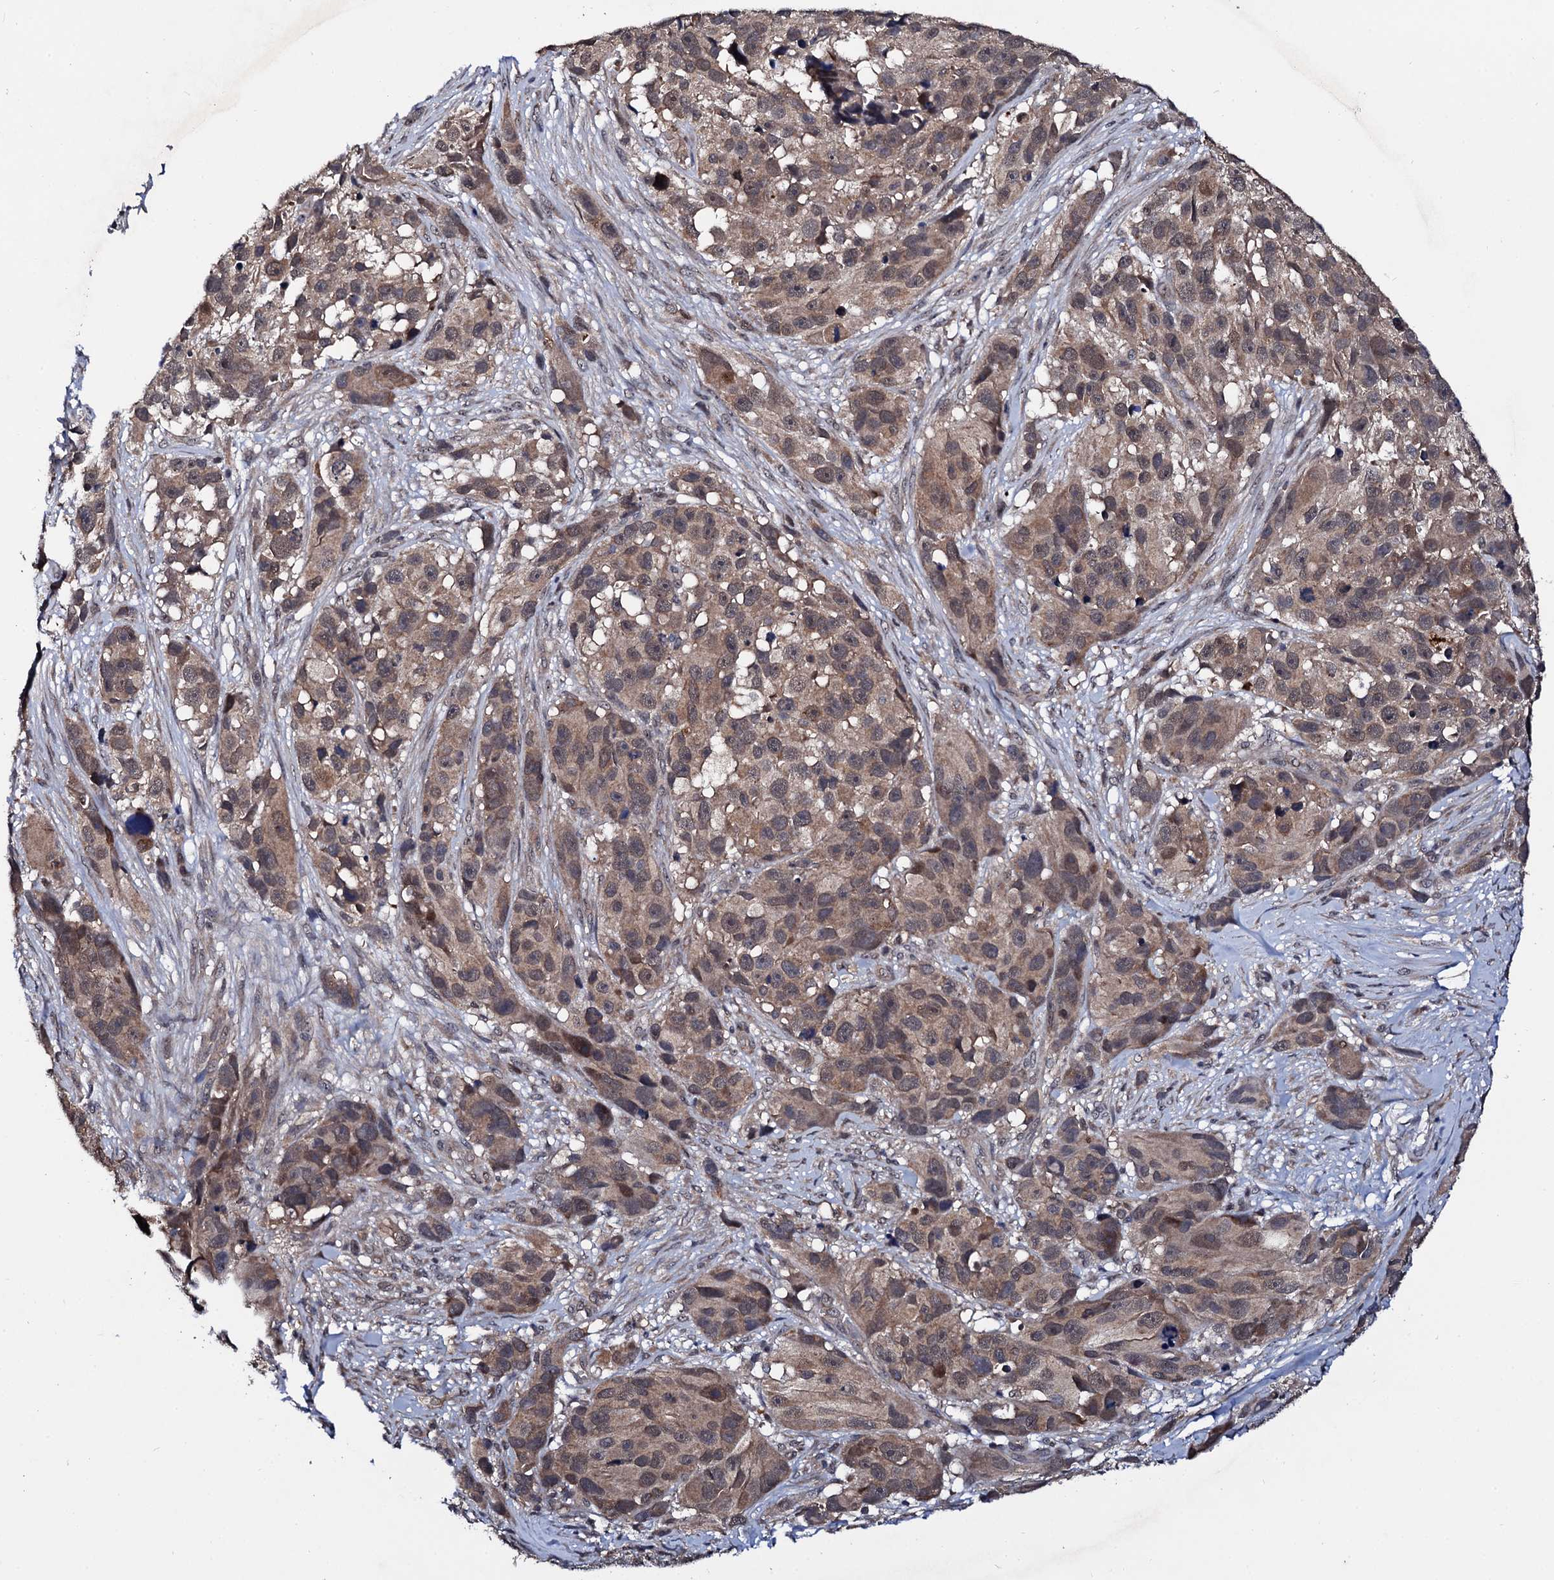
{"staining": {"intensity": "moderate", "quantity": ">75%", "location": "cytoplasmic/membranous"}, "tissue": "melanoma", "cell_type": "Tumor cells", "image_type": "cancer", "snomed": [{"axis": "morphology", "description": "Malignant melanoma, NOS"}, {"axis": "topography", "description": "Skin"}], "caption": "Protein expression analysis of human malignant melanoma reveals moderate cytoplasmic/membranous positivity in about >75% of tumor cells. Immunohistochemistry (ihc) stains the protein of interest in brown and the nuclei are stained blue.", "gene": "IP6K1", "patient": {"sex": "male", "age": 84}}